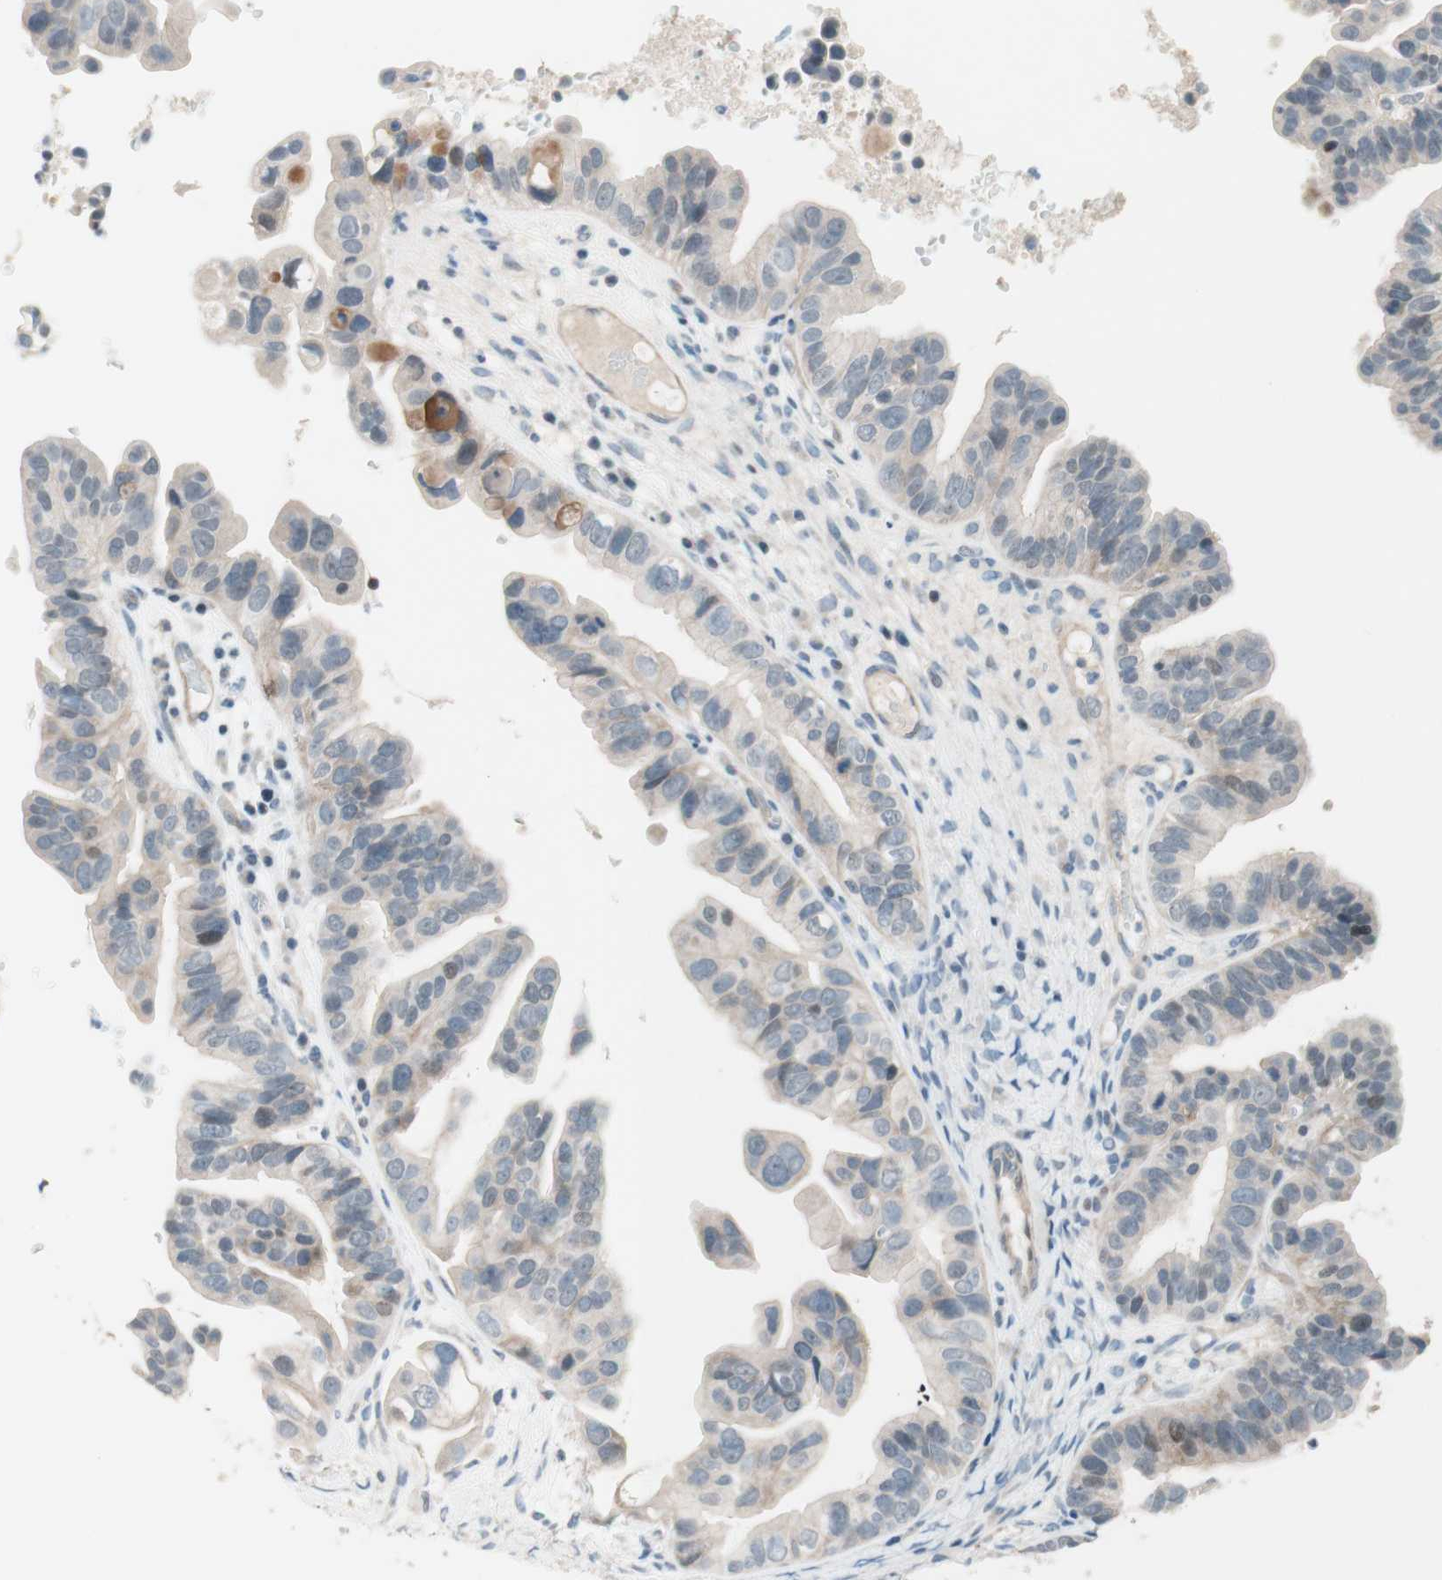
{"staining": {"intensity": "weak", "quantity": "<25%", "location": "cytoplasmic/membranous,nuclear"}, "tissue": "ovarian cancer", "cell_type": "Tumor cells", "image_type": "cancer", "snomed": [{"axis": "morphology", "description": "Cystadenocarcinoma, serous, NOS"}, {"axis": "topography", "description": "Ovary"}], "caption": "A high-resolution histopathology image shows IHC staining of ovarian cancer, which demonstrates no significant staining in tumor cells.", "gene": "JPH1", "patient": {"sex": "female", "age": 56}}